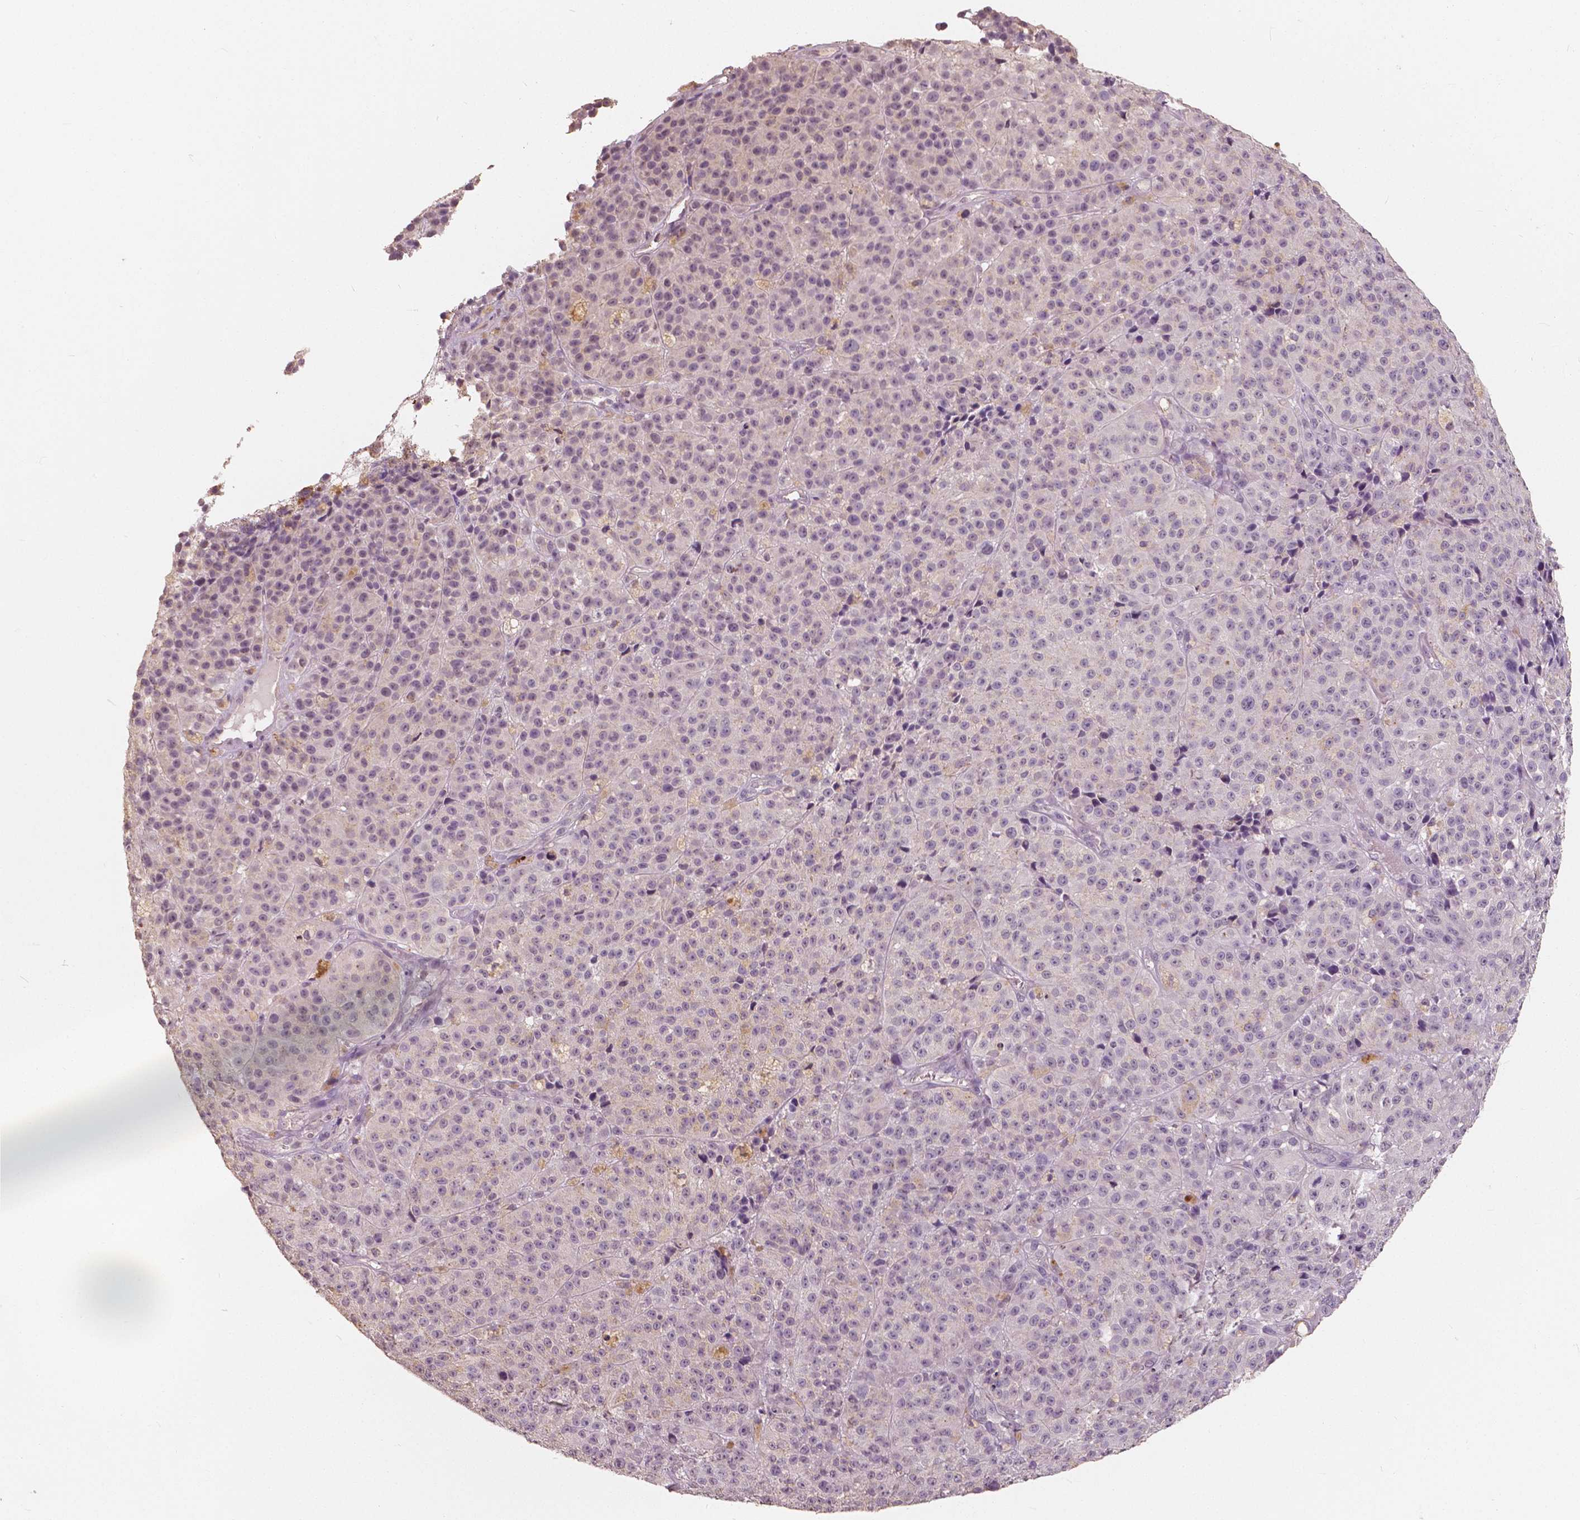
{"staining": {"intensity": "negative", "quantity": "none", "location": "none"}, "tissue": "melanoma", "cell_type": "Tumor cells", "image_type": "cancer", "snomed": [{"axis": "morphology", "description": "Malignant melanoma, NOS"}, {"axis": "topography", "description": "Skin"}], "caption": "Malignant melanoma was stained to show a protein in brown. There is no significant expression in tumor cells.", "gene": "SAT2", "patient": {"sex": "female", "age": 58}}